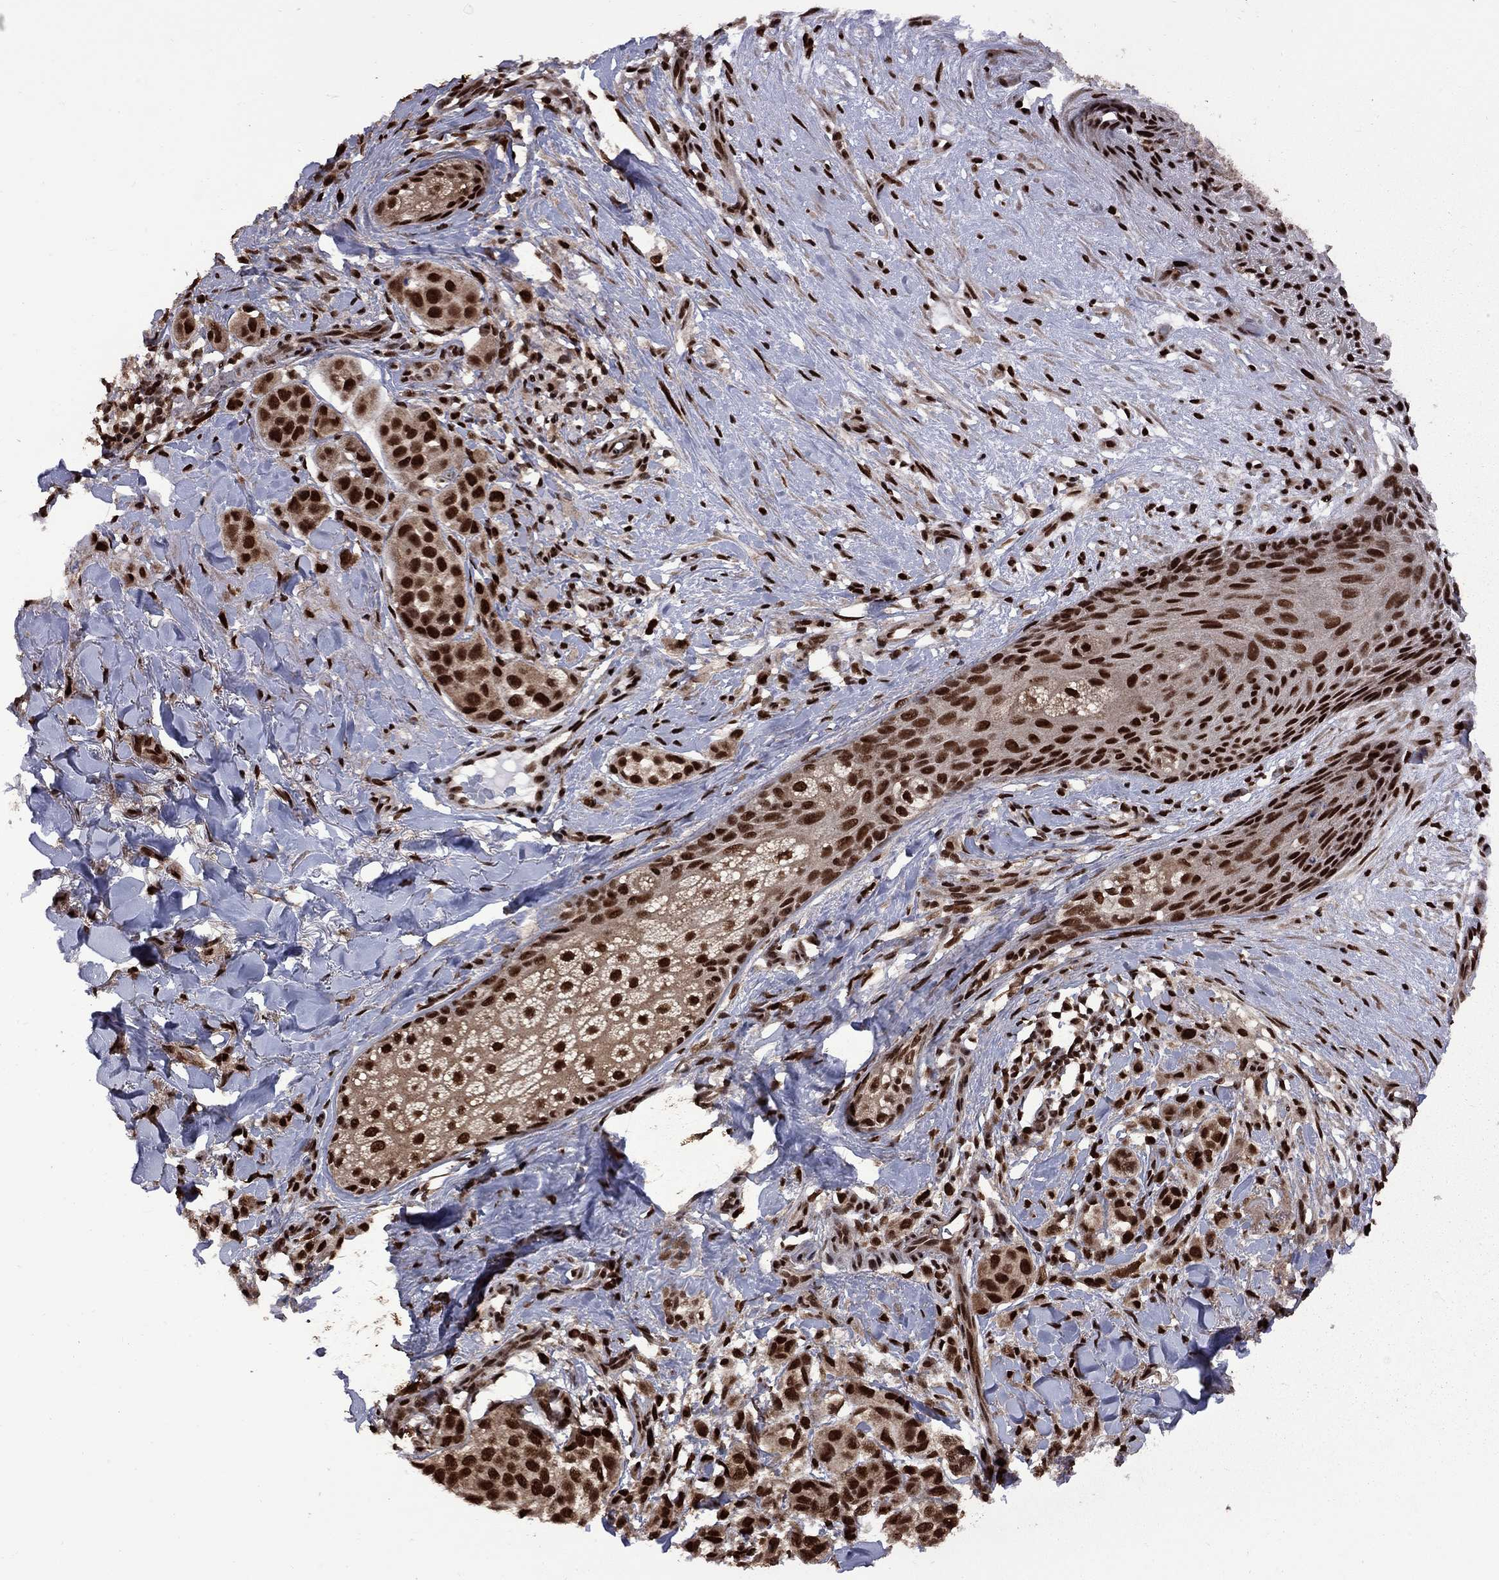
{"staining": {"intensity": "strong", "quantity": ">75%", "location": "nuclear"}, "tissue": "melanoma", "cell_type": "Tumor cells", "image_type": "cancer", "snomed": [{"axis": "morphology", "description": "Malignant melanoma, NOS"}, {"axis": "topography", "description": "Skin"}], "caption": "Melanoma stained with DAB IHC shows high levels of strong nuclear staining in approximately >75% of tumor cells. Nuclei are stained in blue.", "gene": "MED25", "patient": {"sex": "male", "age": 57}}